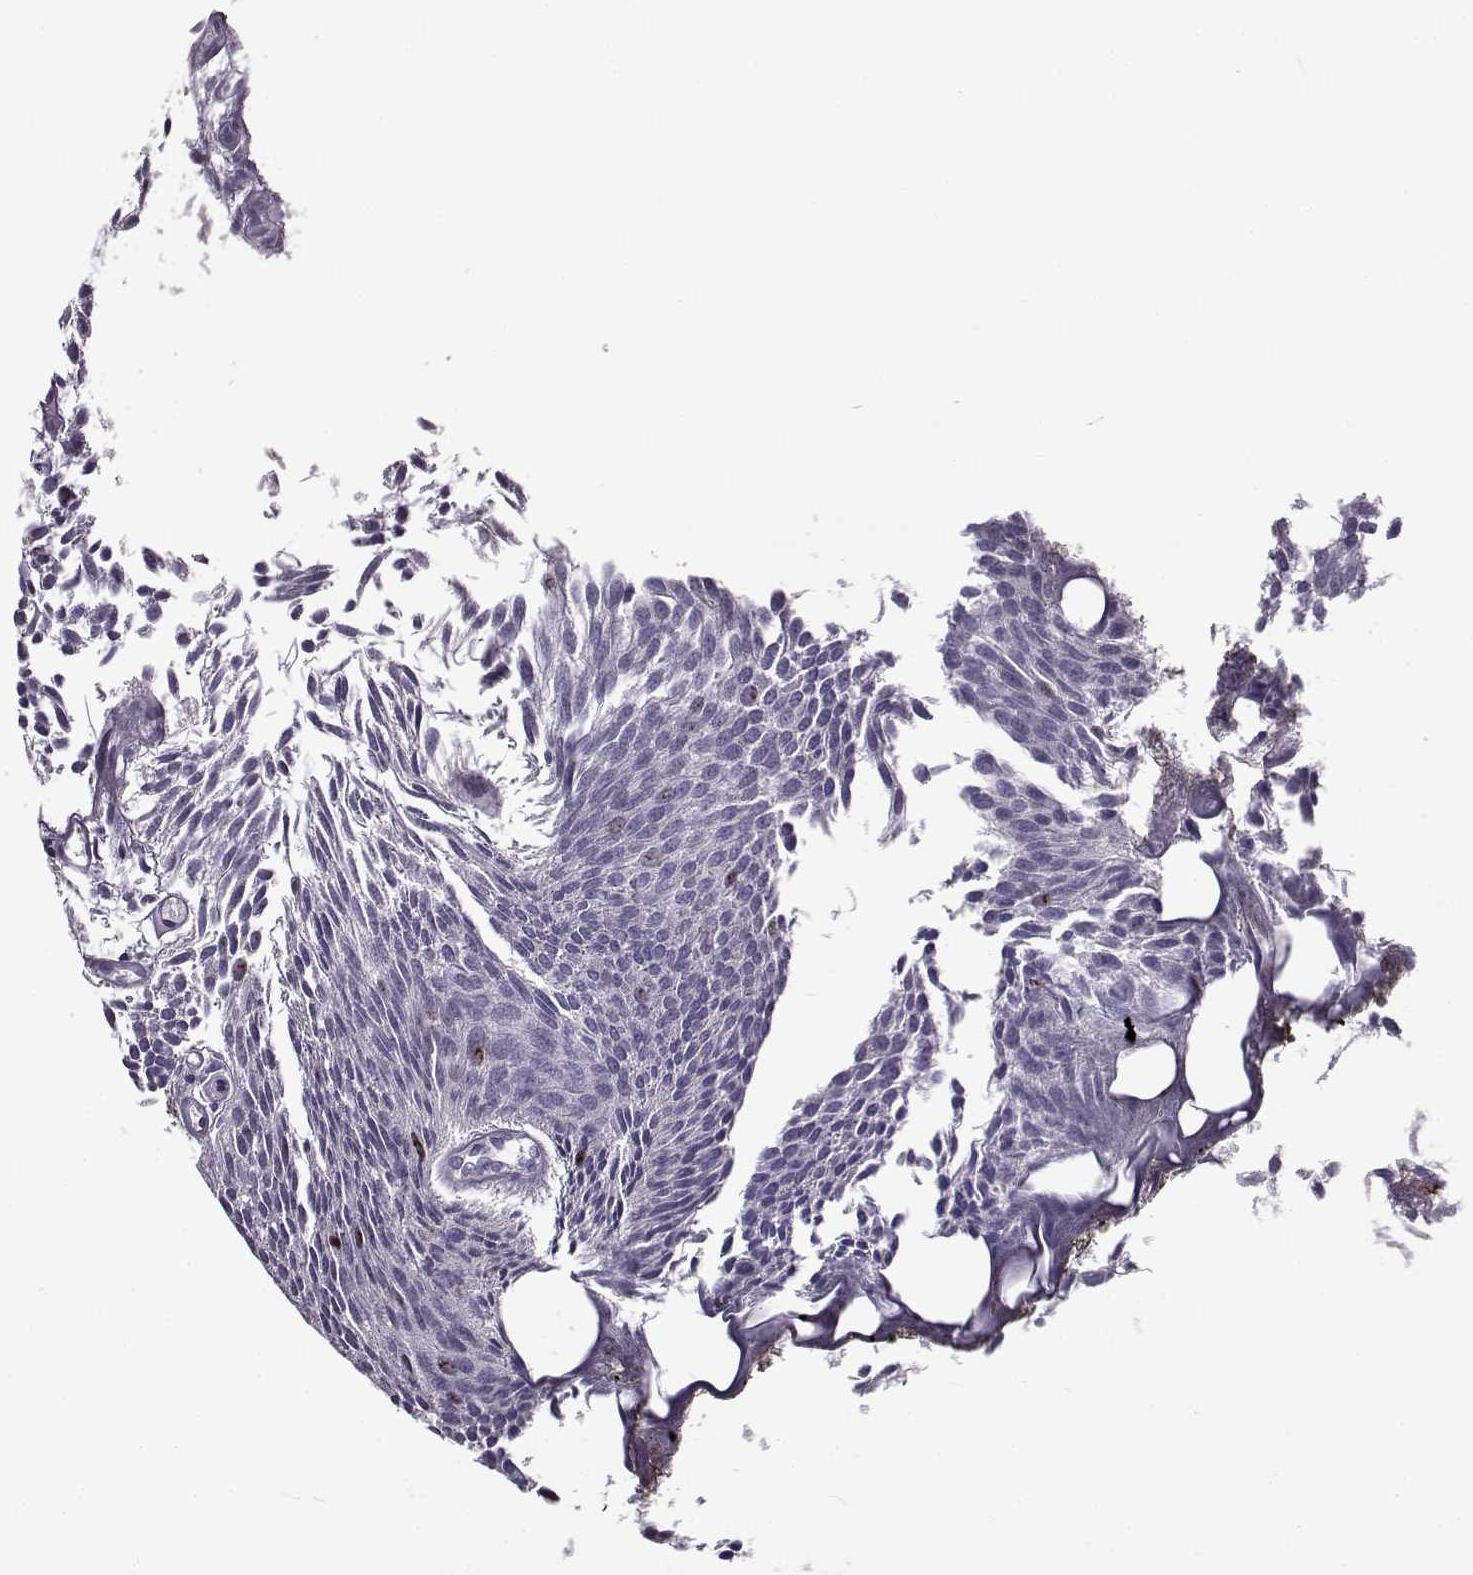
{"staining": {"intensity": "negative", "quantity": "none", "location": "none"}, "tissue": "urothelial cancer", "cell_type": "Tumor cells", "image_type": "cancer", "snomed": [{"axis": "morphology", "description": "Urothelial carcinoma, Low grade"}, {"axis": "topography", "description": "Urinary bladder"}], "caption": "DAB (3,3'-diaminobenzidine) immunohistochemical staining of human urothelial cancer shows no significant expression in tumor cells.", "gene": "NPW", "patient": {"sex": "male", "age": 63}}